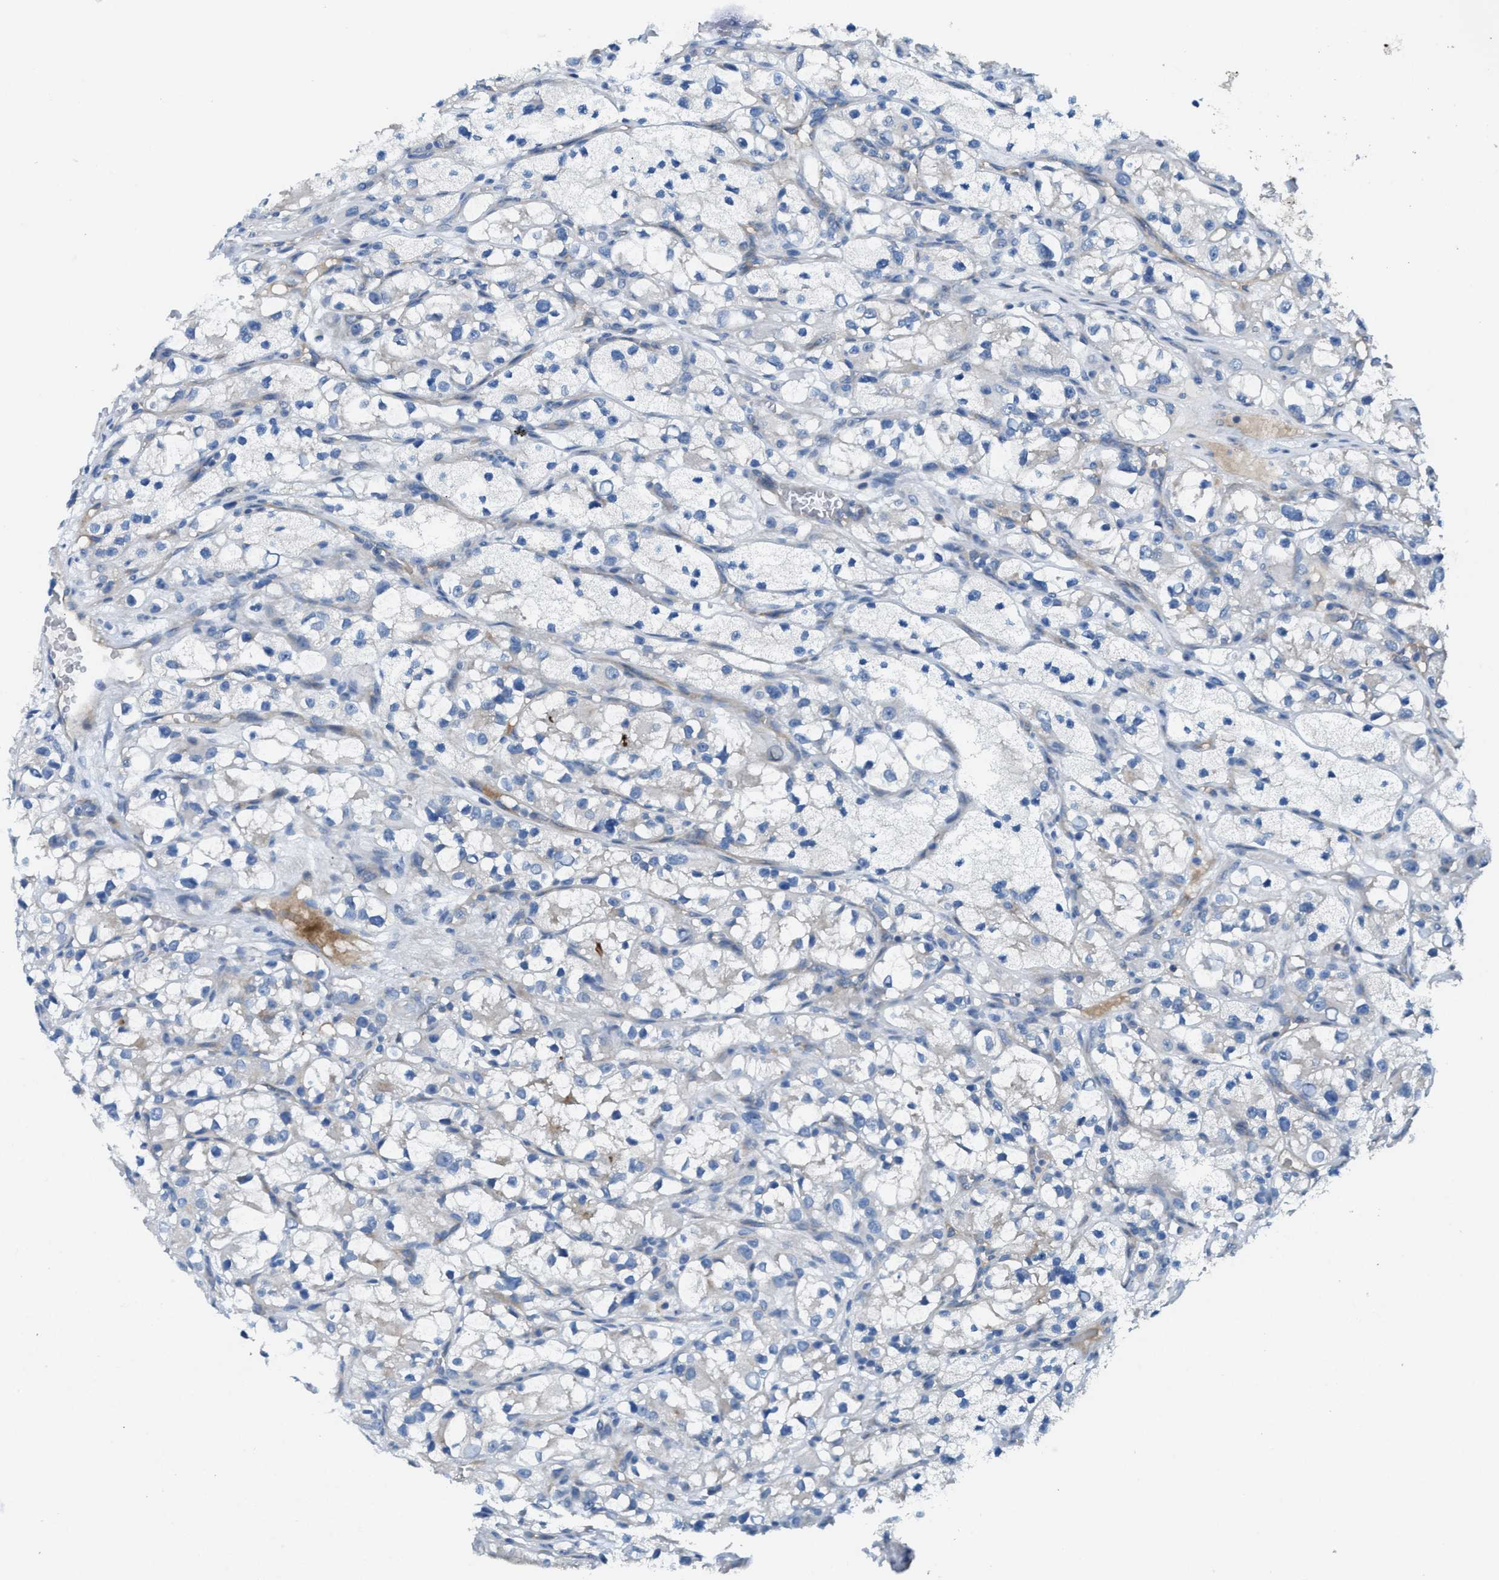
{"staining": {"intensity": "negative", "quantity": "none", "location": "none"}, "tissue": "renal cancer", "cell_type": "Tumor cells", "image_type": "cancer", "snomed": [{"axis": "morphology", "description": "Adenocarcinoma, NOS"}, {"axis": "topography", "description": "Kidney"}], "caption": "This is an IHC image of renal cancer. There is no positivity in tumor cells.", "gene": "MPP3", "patient": {"sex": "female", "age": 57}}